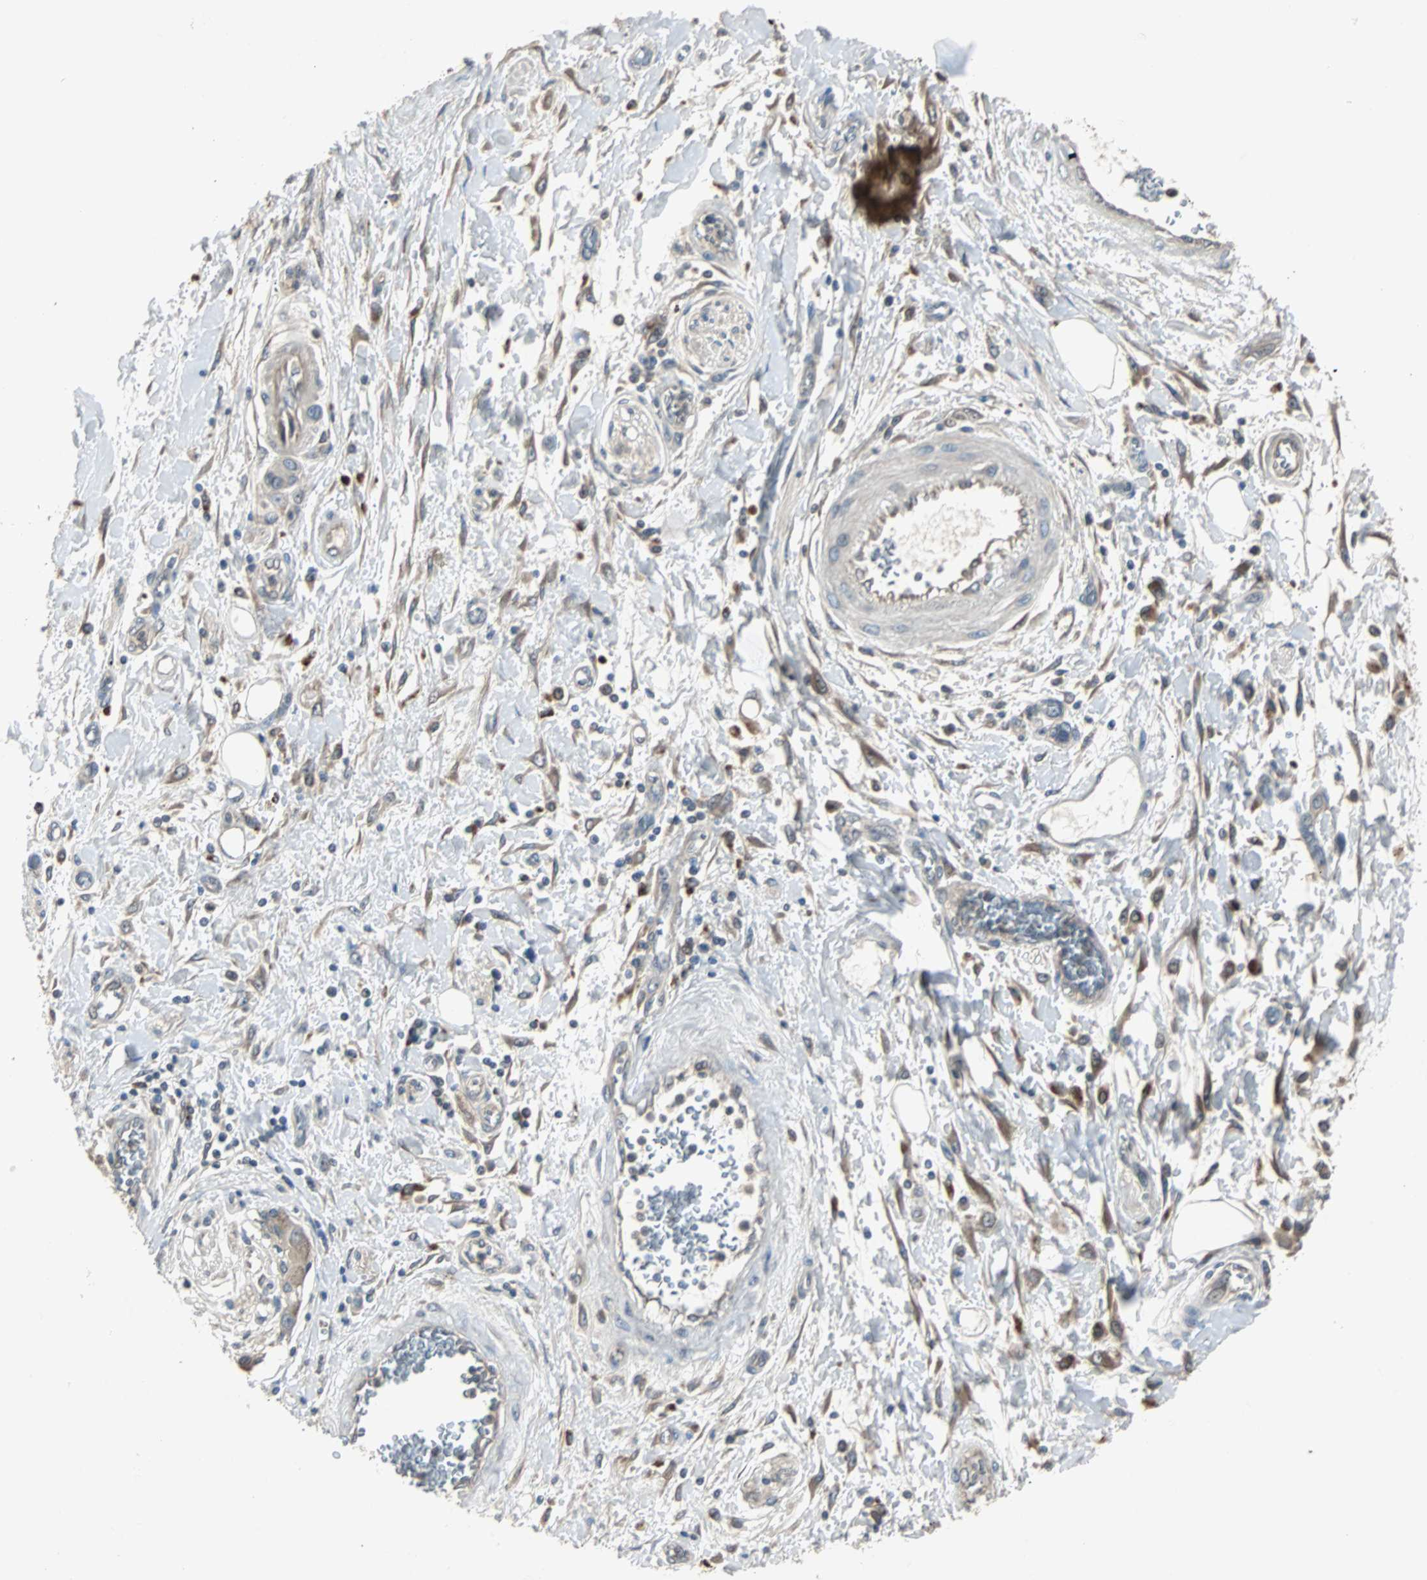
{"staining": {"intensity": "moderate", "quantity": ">75%", "location": "cytoplasmic/membranous"}, "tissue": "pancreatic cancer", "cell_type": "Tumor cells", "image_type": "cancer", "snomed": [{"axis": "morphology", "description": "Adenocarcinoma, NOS"}, {"axis": "topography", "description": "Pancreas"}], "caption": "Brown immunohistochemical staining in human pancreatic cancer demonstrates moderate cytoplasmic/membranous positivity in approximately >75% of tumor cells. The protein is shown in brown color, while the nuclei are stained blue.", "gene": "ARF1", "patient": {"sex": "female", "age": 70}}